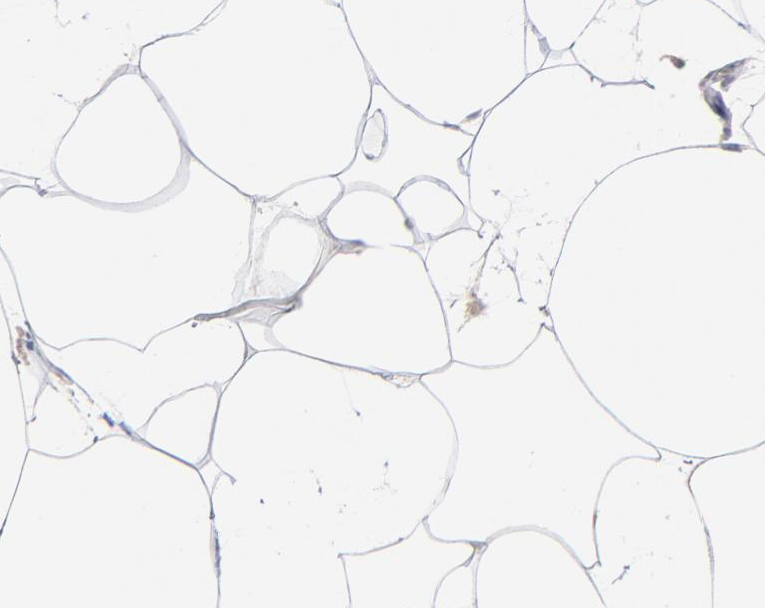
{"staining": {"intensity": "negative", "quantity": "none", "location": "none"}, "tissue": "adipose tissue", "cell_type": "Adipocytes", "image_type": "normal", "snomed": [{"axis": "morphology", "description": "Normal tissue, NOS"}, {"axis": "morphology", "description": "Duct carcinoma"}, {"axis": "topography", "description": "Breast"}, {"axis": "topography", "description": "Adipose tissue"}], "caption": "Histopathology image shows no significant protein expression in adipocytes of unremarkable adipose tissue.", "gene": "CXADR", "patient": {"sex": "female", "age": 37}}